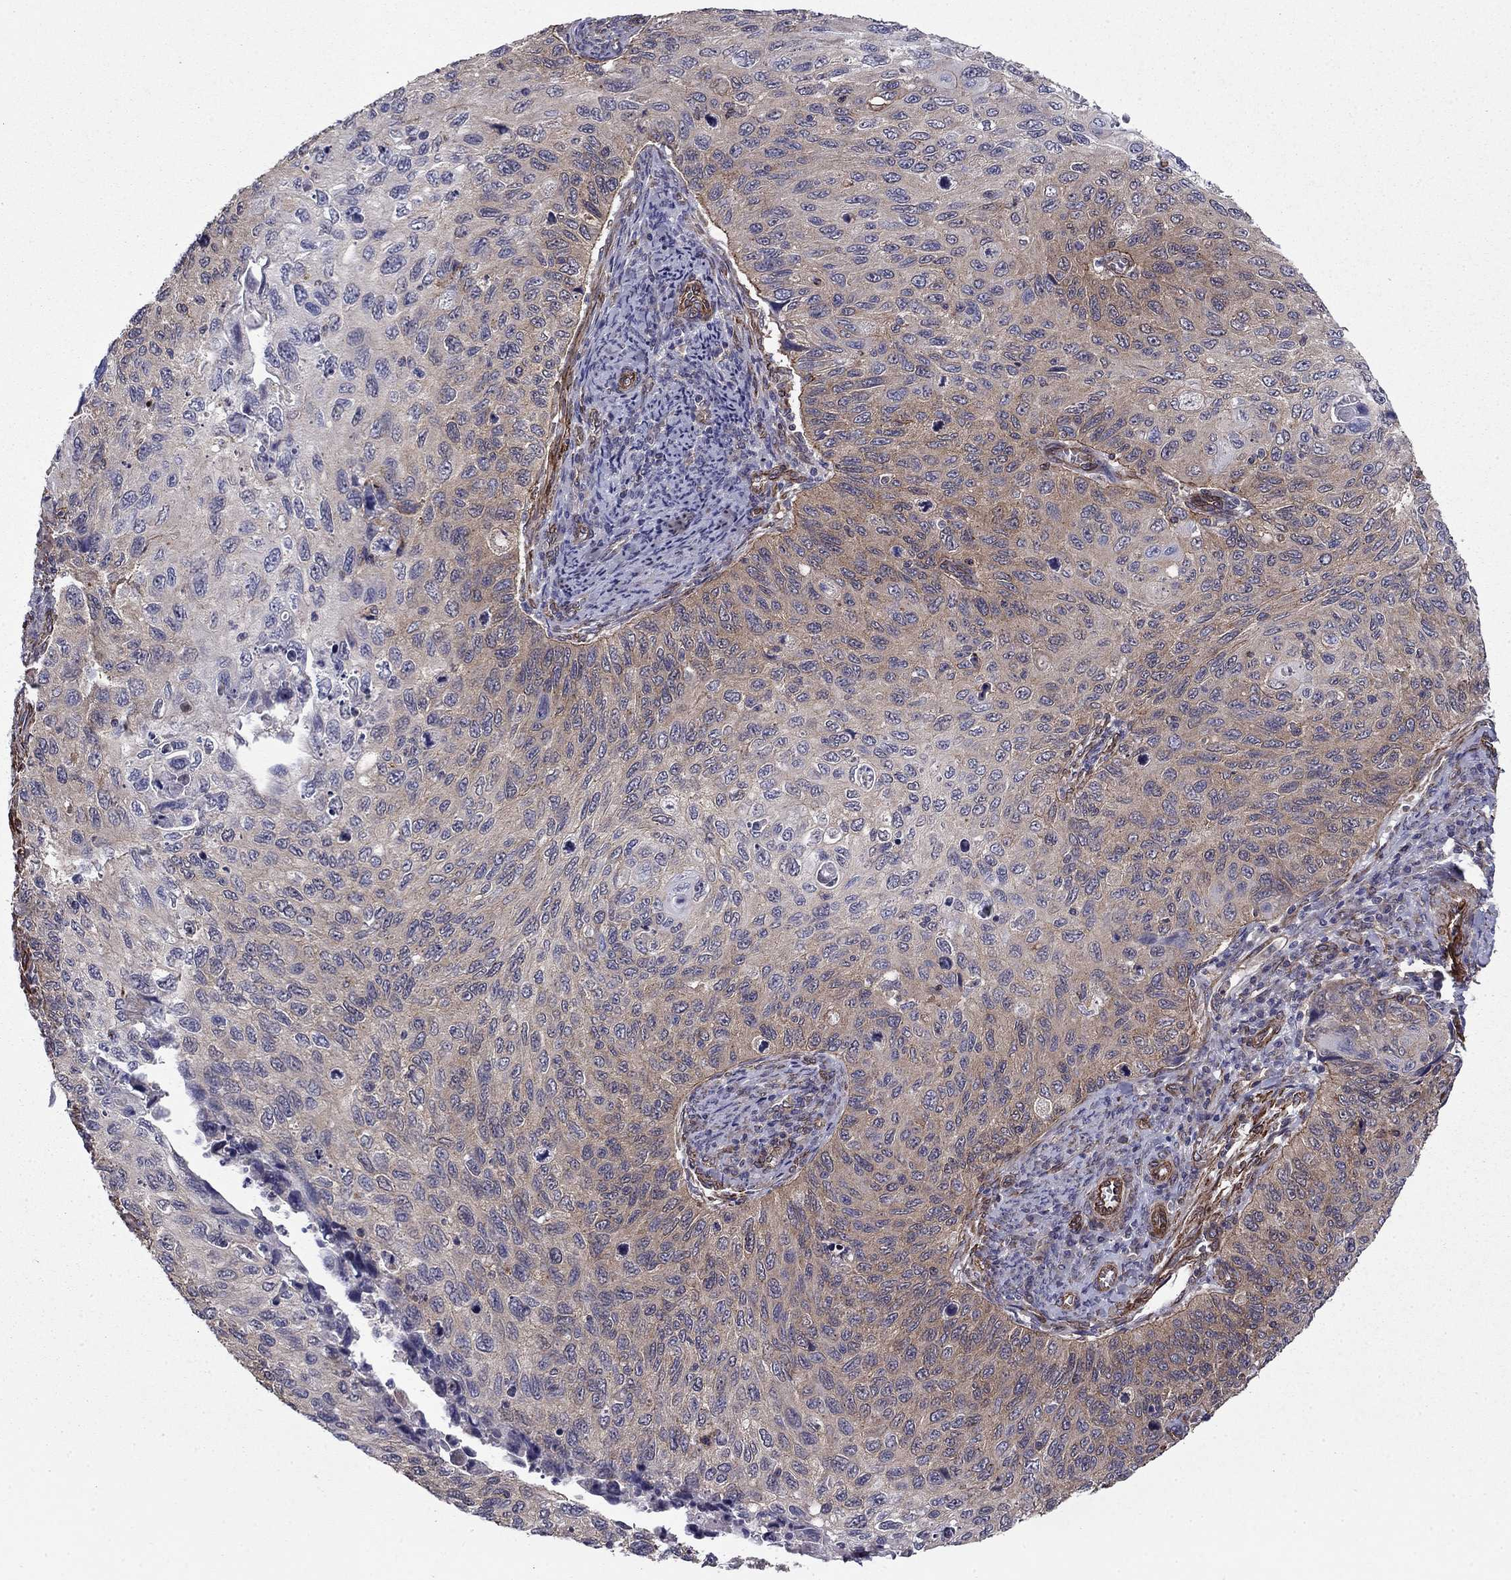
{"staining": {"intensity": "weak", "quantity": "<25%", "location": "cytoplasmic/membranous"}, "tissue": "cervical cancer", "cell_type": "Tumor cells", "image_type": "cancer", "snomed": [{"axis": "morphology", "description": "Squamous cell carcinoma, NOS"}, {"axis": "topography", "description": "Cervix"}], "caption": "This is a histopathology image of IHC staining of cervical squamous cell carcinoma, which shows no positivity in tumor cells.", "gene": "SHMT1", "patient": {"sex": "female", "age": 70}}